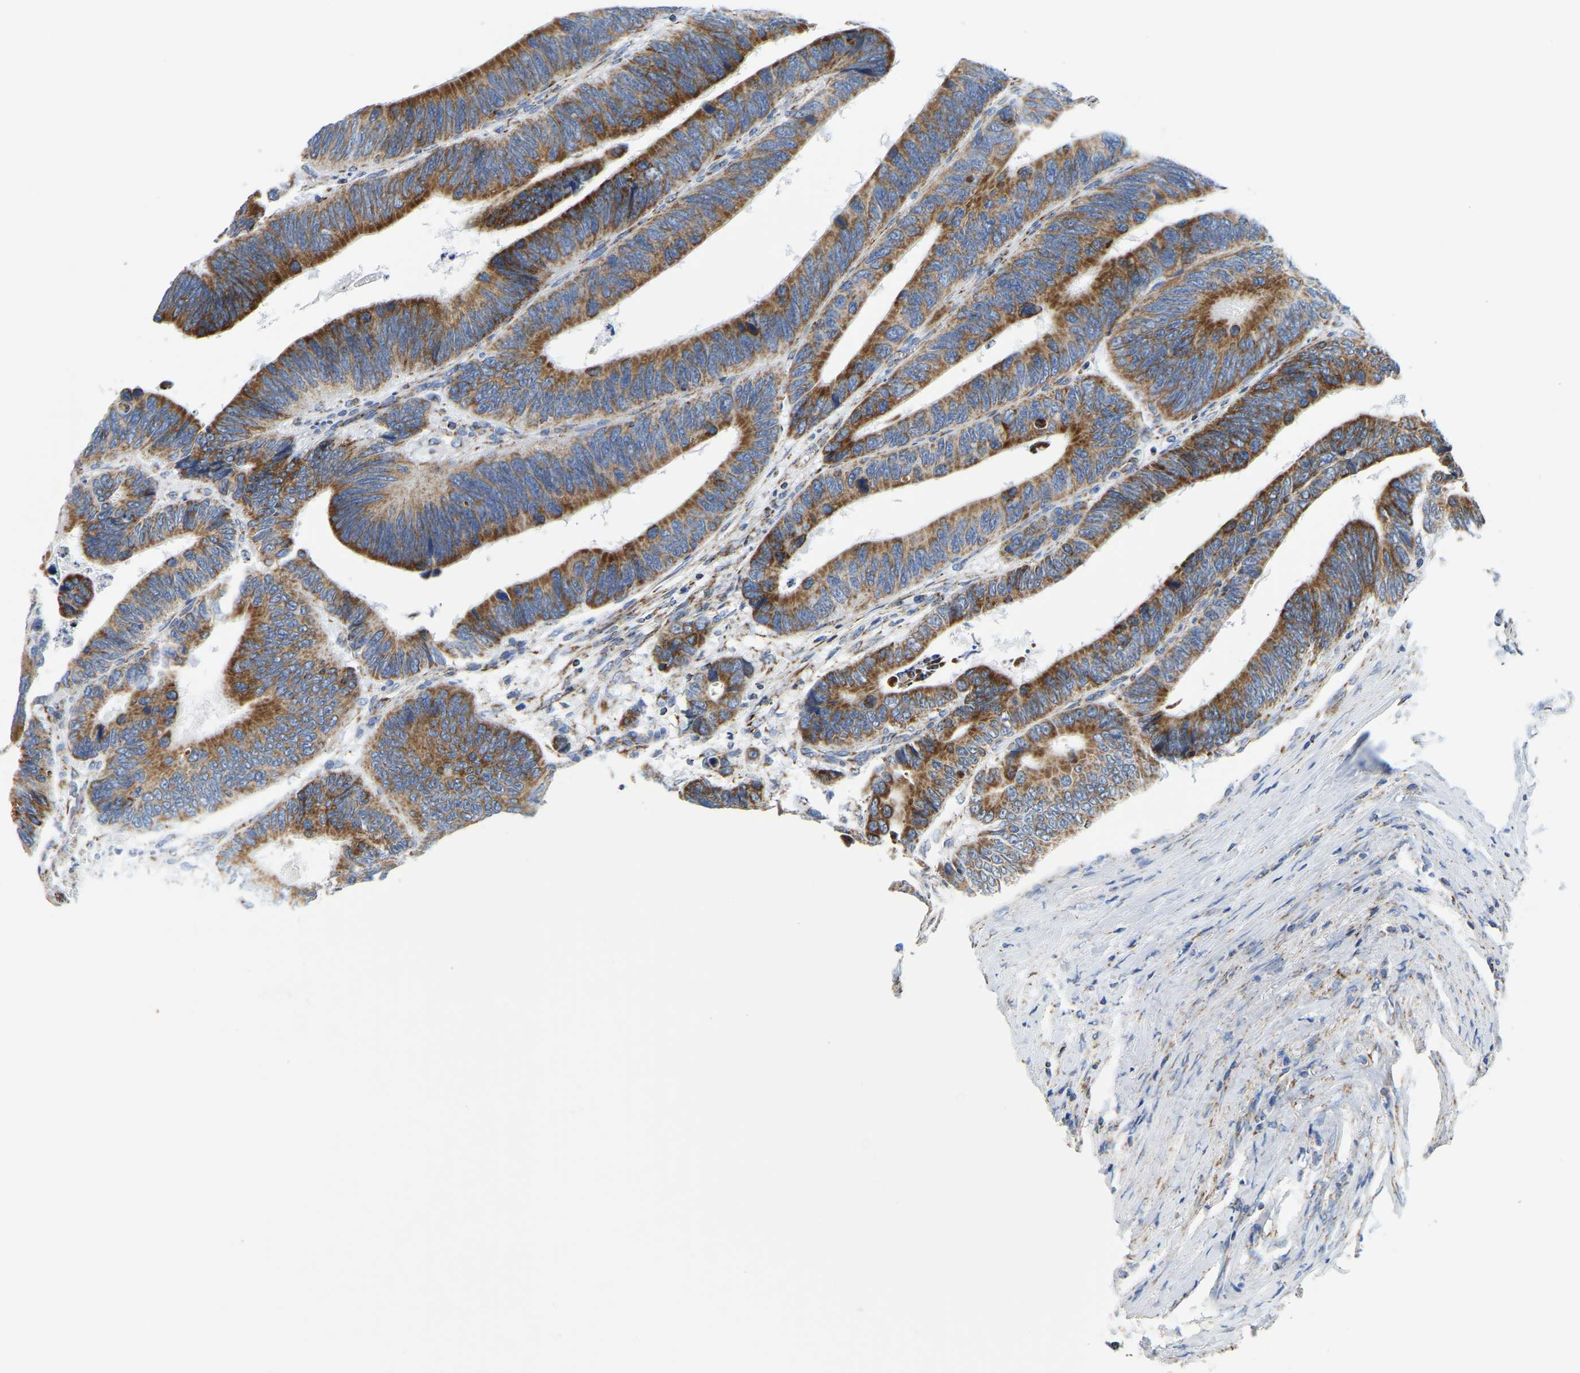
{"staining": {"intensity": "moderate", "quantity": ">75%", "location": "cytoplasmic/membranous"}, "tissue": "colorectal cancer", "cell_type": "Tumor cells", "image_type": "cancer", "snomed": [{"axis": "morphology", "description": "Adenocarcinoma, NOS"}, {"axis": "topography", "description": "Colon"}], "caption": "An immunohistochemistry image of tumor tissue is shown. Protein staining in brown labels moderate cytoplasmic/membranous positivity in colorectal adenocarcinoma within tumor cells.", "gene": "SFXN1", "patient": {"sex": "male", "age": 72}}